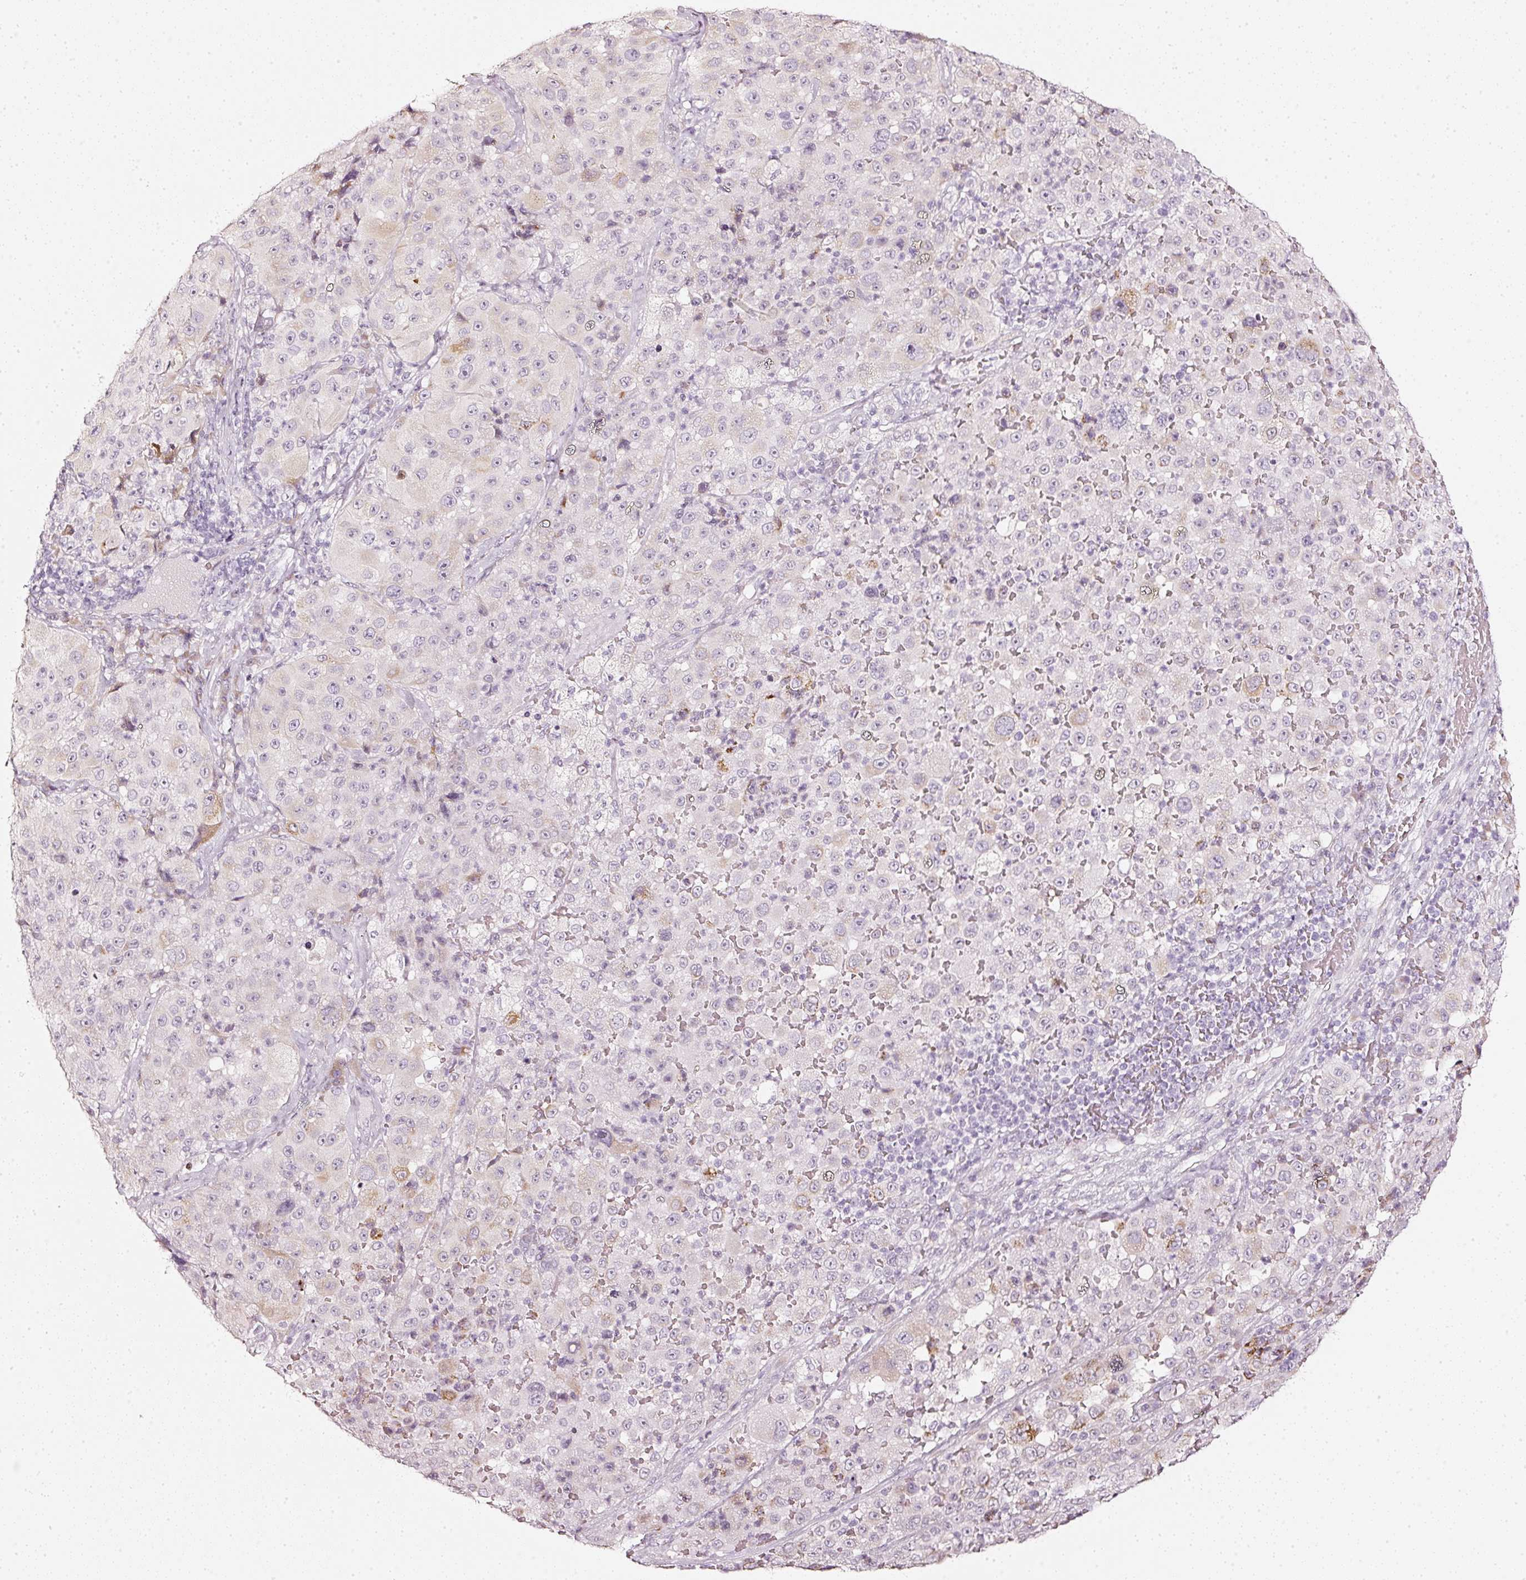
{"staining": {"intensity": "weak", "quantity": "<25%", "location": "cytoplasmic/membranous"}, "tissue": "melanoma", "cell_type": "Tumor cells", "image_type": "cancer", "snomed": [{"axis": "morphology", "description": "Malignant melanoma, Metastatic site"}, {"axis": "topography", "description": "Lymph node"}], "caption": "There is no significant staining in tumor cells of malignant melanoma (metastatic site).", "gene": "SDF4", "patient": {"sex": "male", "age": 62}}